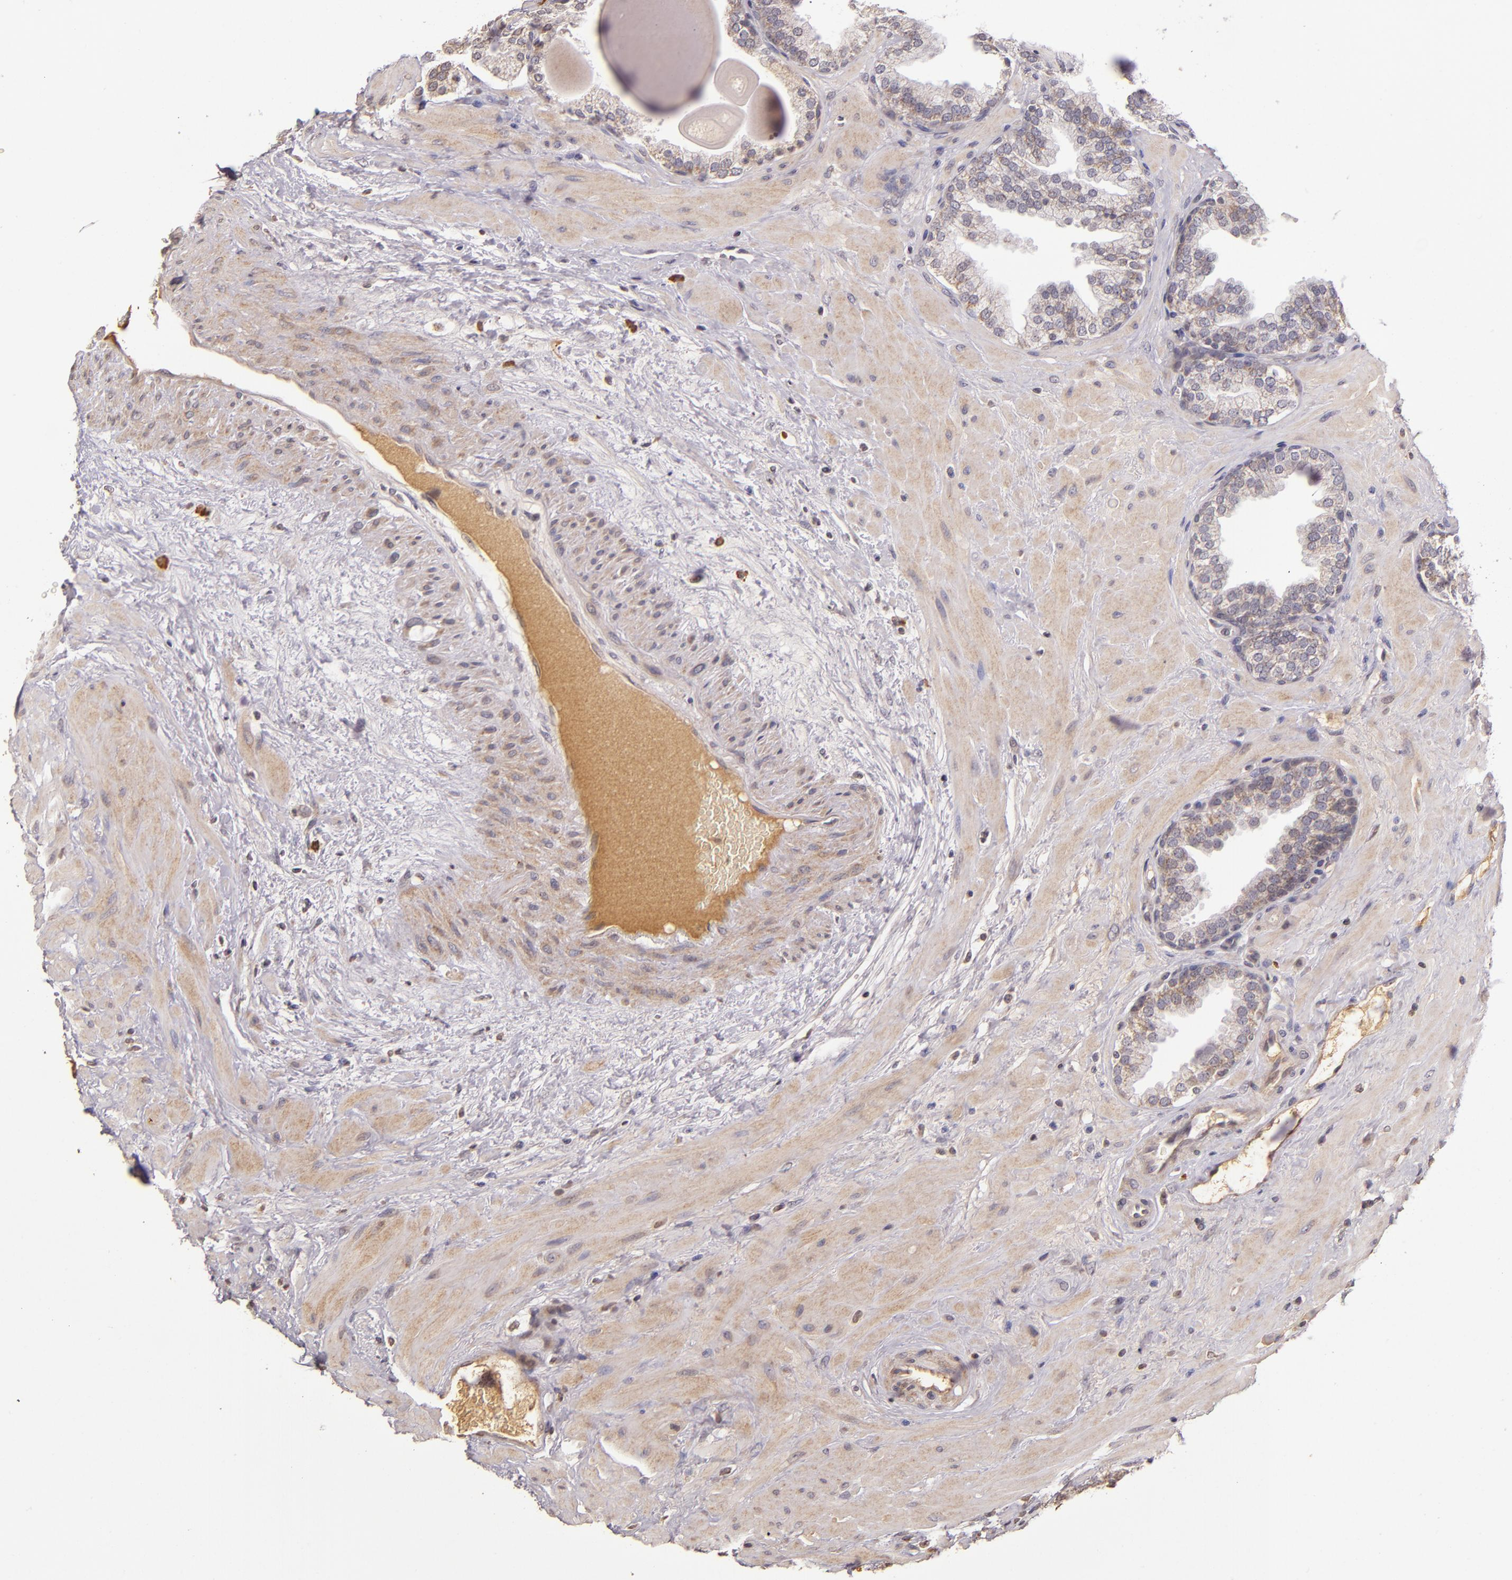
{"staining": {"intensity": "weak", "quantity": "<25%", "location": "cytoplasmic/membranous"}, "tissue": "prostate", "cell_type": "Glandular cells", "image_type": "normal", "snomed": [{"axis": "morphology", "description": "Normal tissue, NOS"}, {"axis": "topography", "description": "Prostate"}], "caption": "Immunohistochemistry (IHC) of normal human prostate shows no staining in glandular cells. The staining was performed using DAB (3,3'-diaminobenzidine) to visualize the protein expression in brown, while the nuclei were stained in blue with hematoxylin (Magnification: 20x).", "gene": "ABL1", "patient": {"sex": "male", "age": 51}}